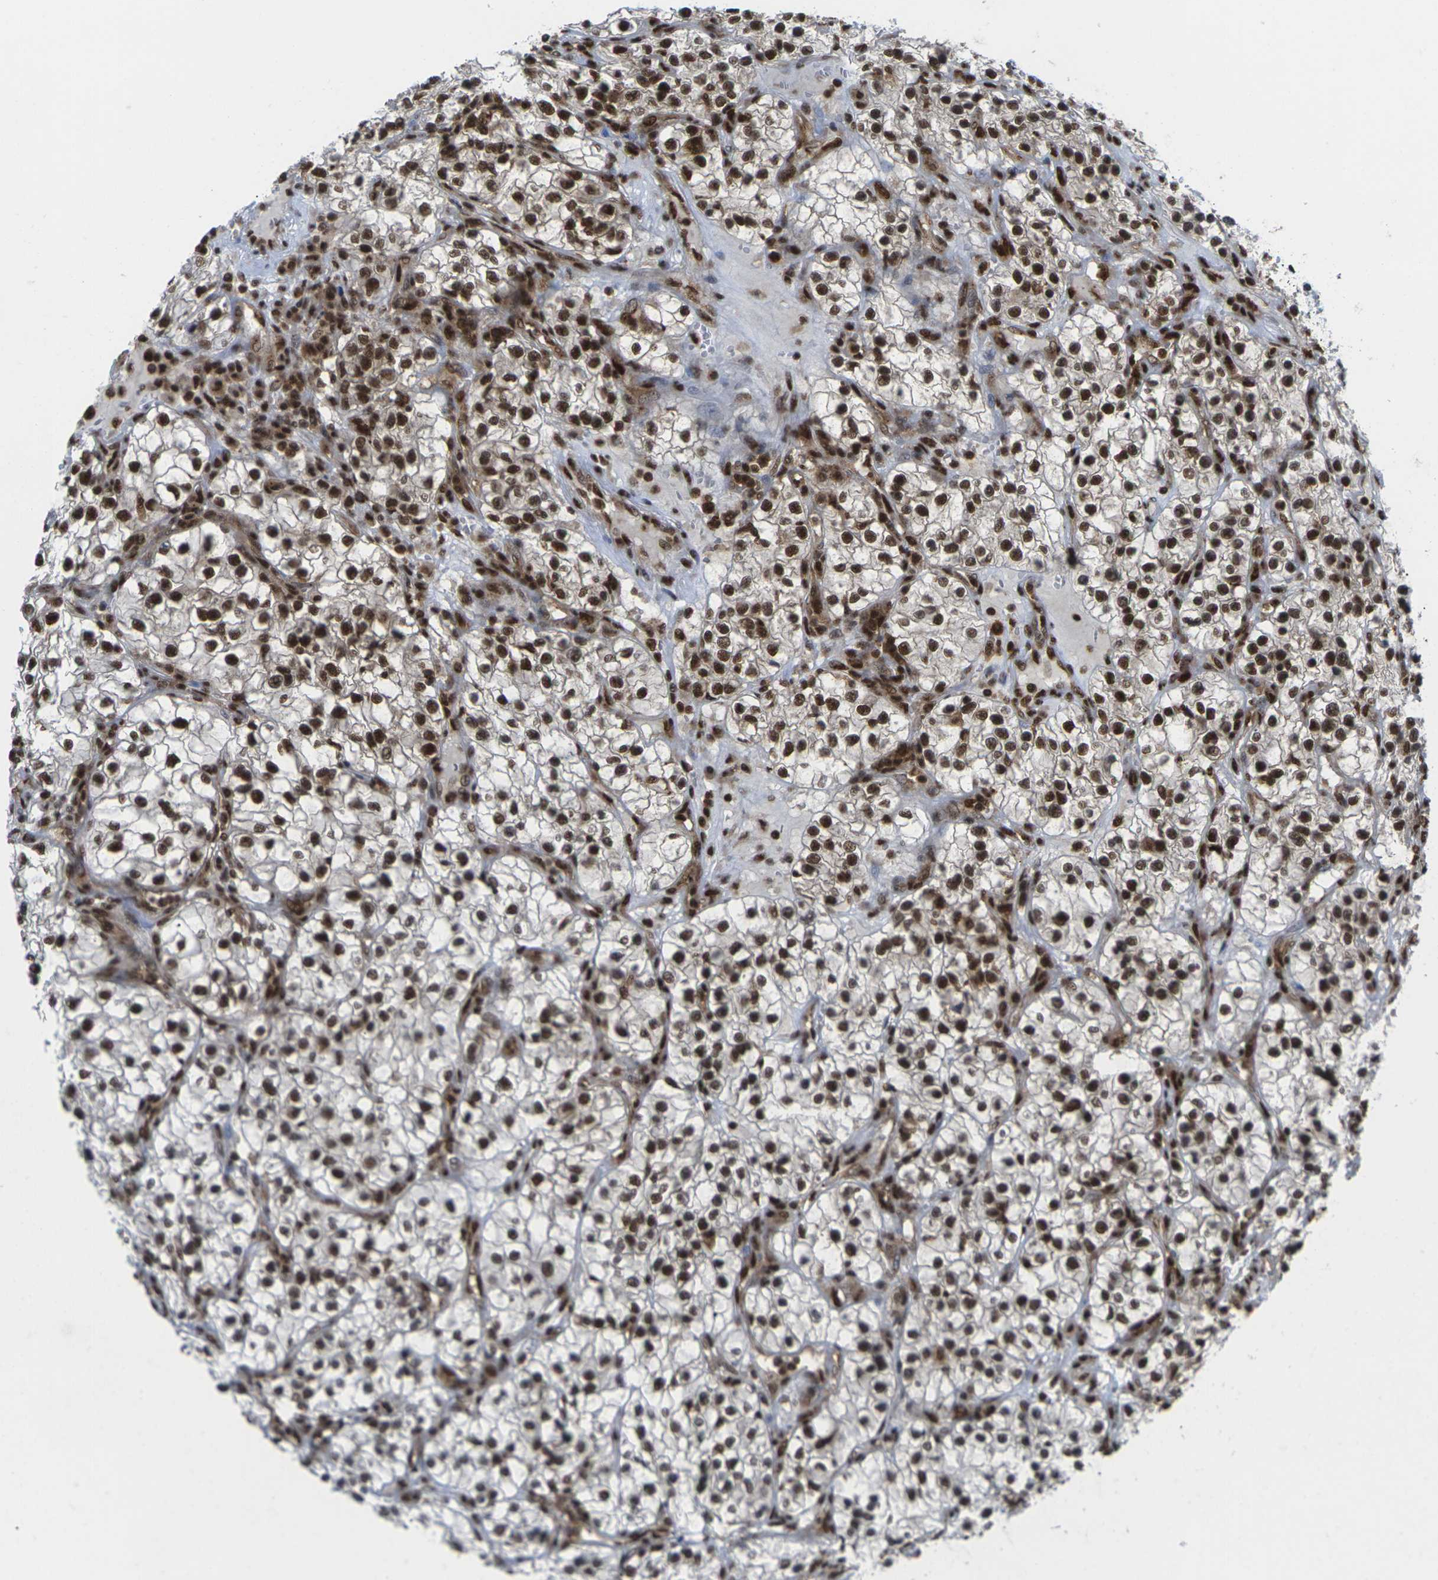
{"staining": {"intensity": "strong", "quantity": ">75%", "location": "nuclear"}, "tissue": "renal cancer", "cell_type": "Tumor cells", "image_type": "cancer", "snomed": [{"axis": "morphology", "description": "Adenocarcinoma, NOS"}, {"axis": "topography", "description": "Kidney"}], "caption": "Renal cancer (adenocarcinoma) was stained to show a protein in brown. There is high levels of strong nuclear positivity in about >75% of tumor cells.", "gene": "MAGOH", "patient": {"sex": "female", "age": 57}}